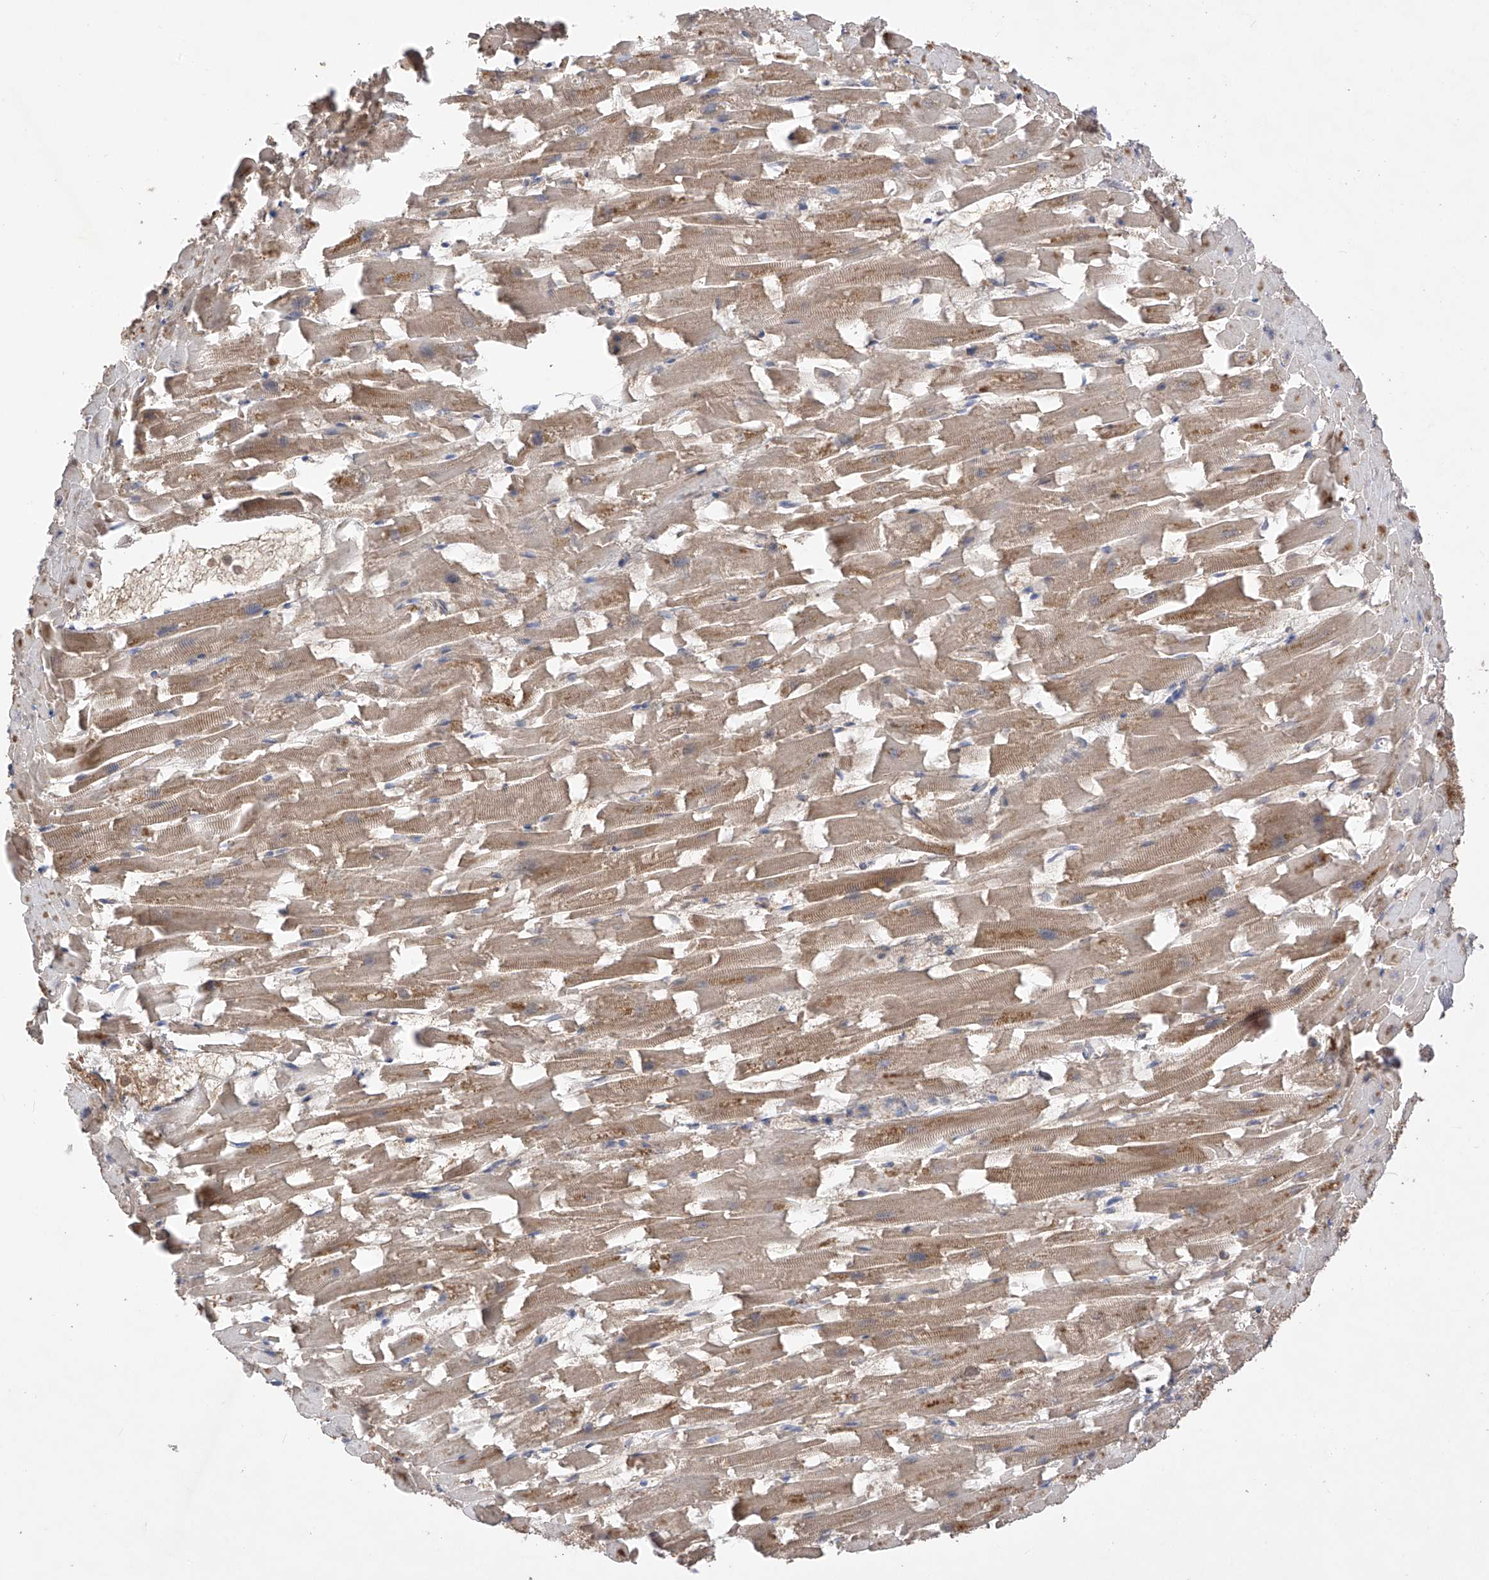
{"staining": {"intensity": "moderate", "quantity": ">75%", "location": "cytoplasmic/membranous"}, "tissue": "heart muscle", "cell_type": "Cardiomyocytes", "image_type": "normal", "snomed": [{"axis": "morphology", "description": "Normal tissue, NOS"}, {"axis": "topography", "description": "Heart"}], "caption": "Benign heart muscle reveals moderate cytoplasmic/membranous positivity in approximately >75% of cardiomyocytes, visualized by immunohistochemistry. (Brightfield microscopy of DAB IHC at high magnification).", "gene": "SDHAF4", "patient": {"sex": "female", "age": 64}}